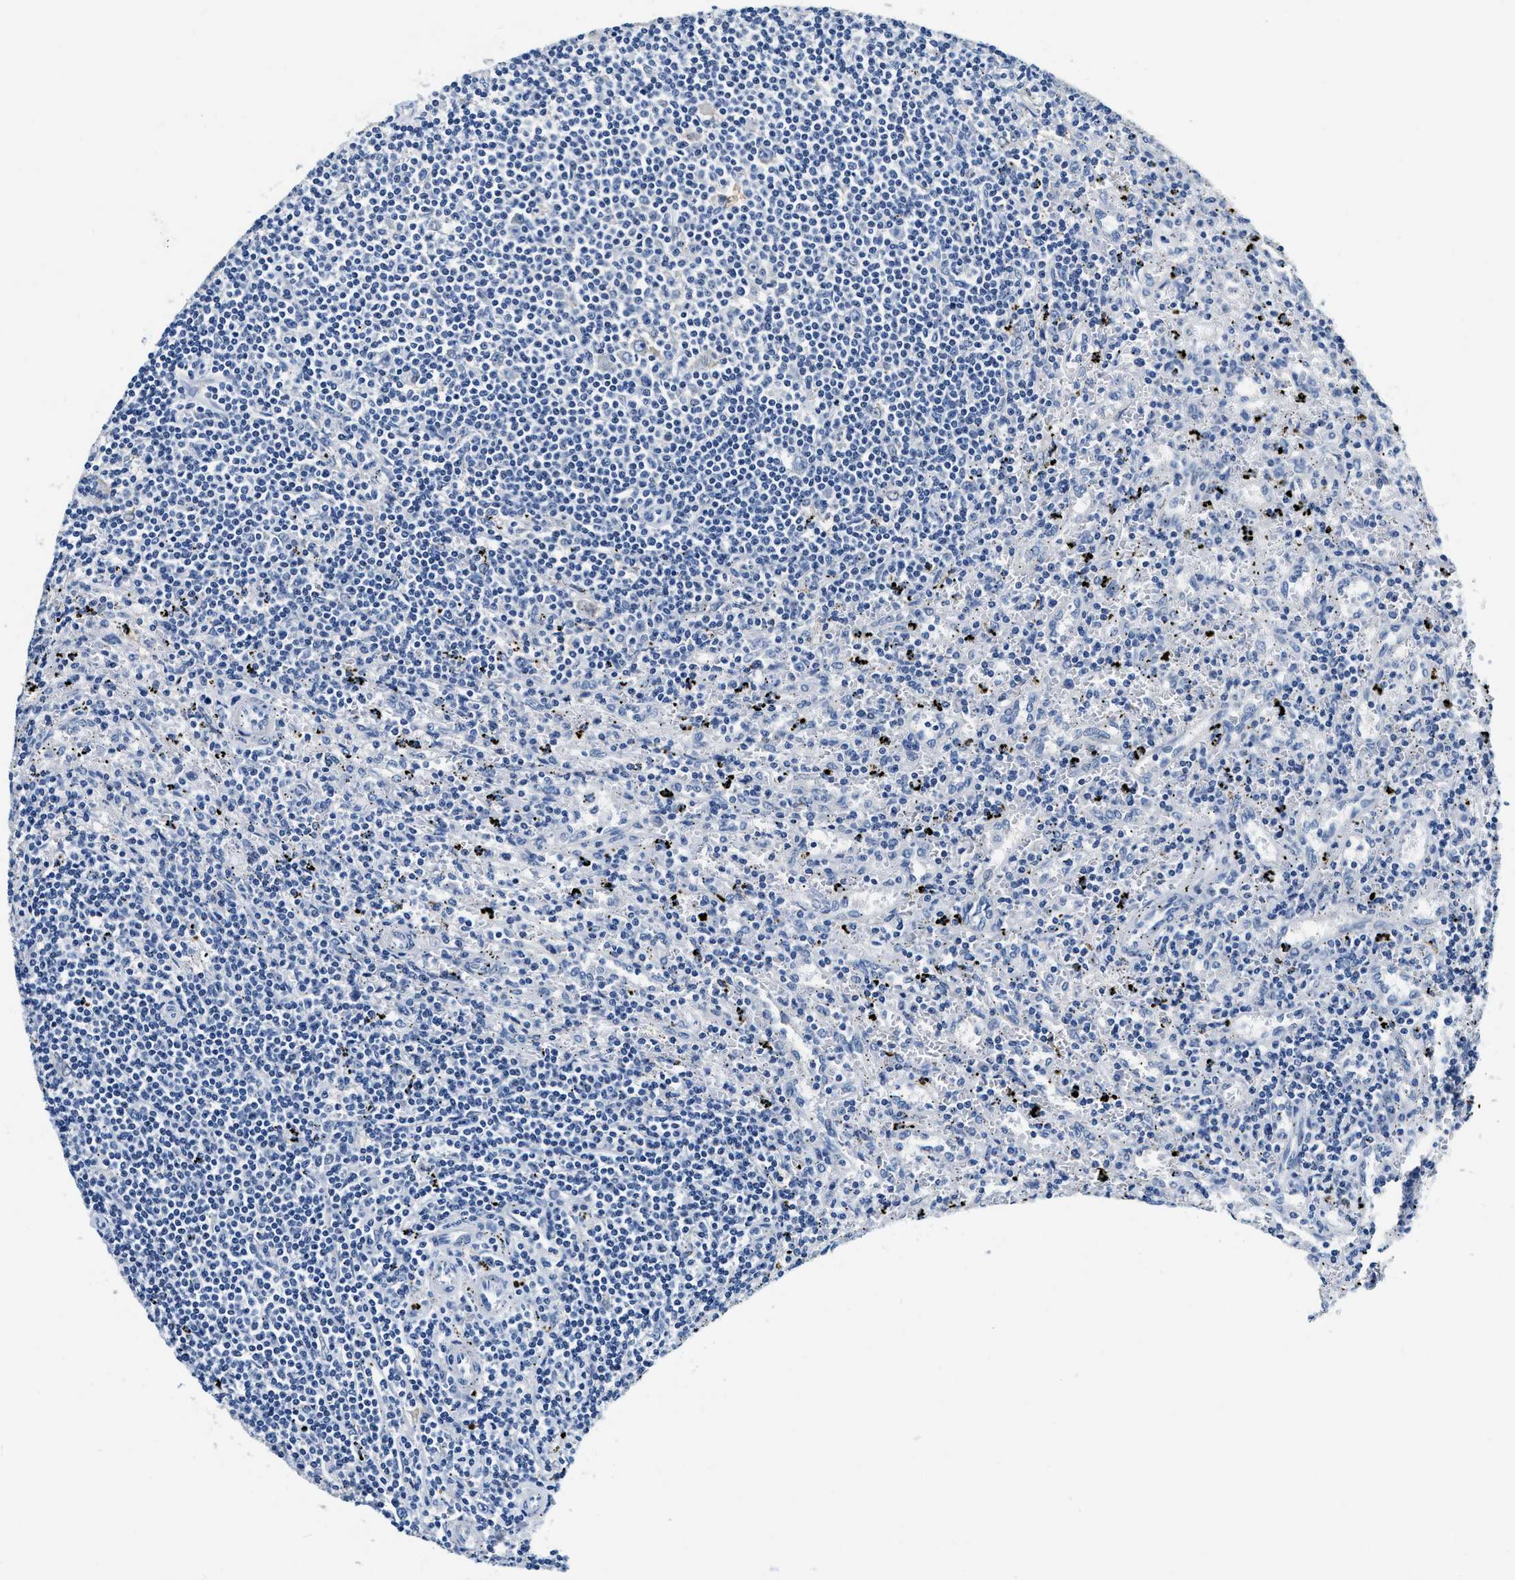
{"staining": {"intensity": "negative", "quantity": "none", "location": "none"}, "tissue": "lymphoma", "cell_type": "Tumor cells", "image_type": "cancer", "snomed": [{"axis": "morphology", "description": "Malignant lymphoma, non-Hodgkin's type, Low grade"}, {"axis": "topography", "description": "Spleen"}], "caption": "DAB (3,3'-diaminobenzidine) immunohistochemical staining of human low-grade malignant lymphoma, non-Hodgkin's type exhibits no significant positivity in tumor cells.", "gene": "EIF2AK2", "patient": {"sex": "male", "age": 76}}